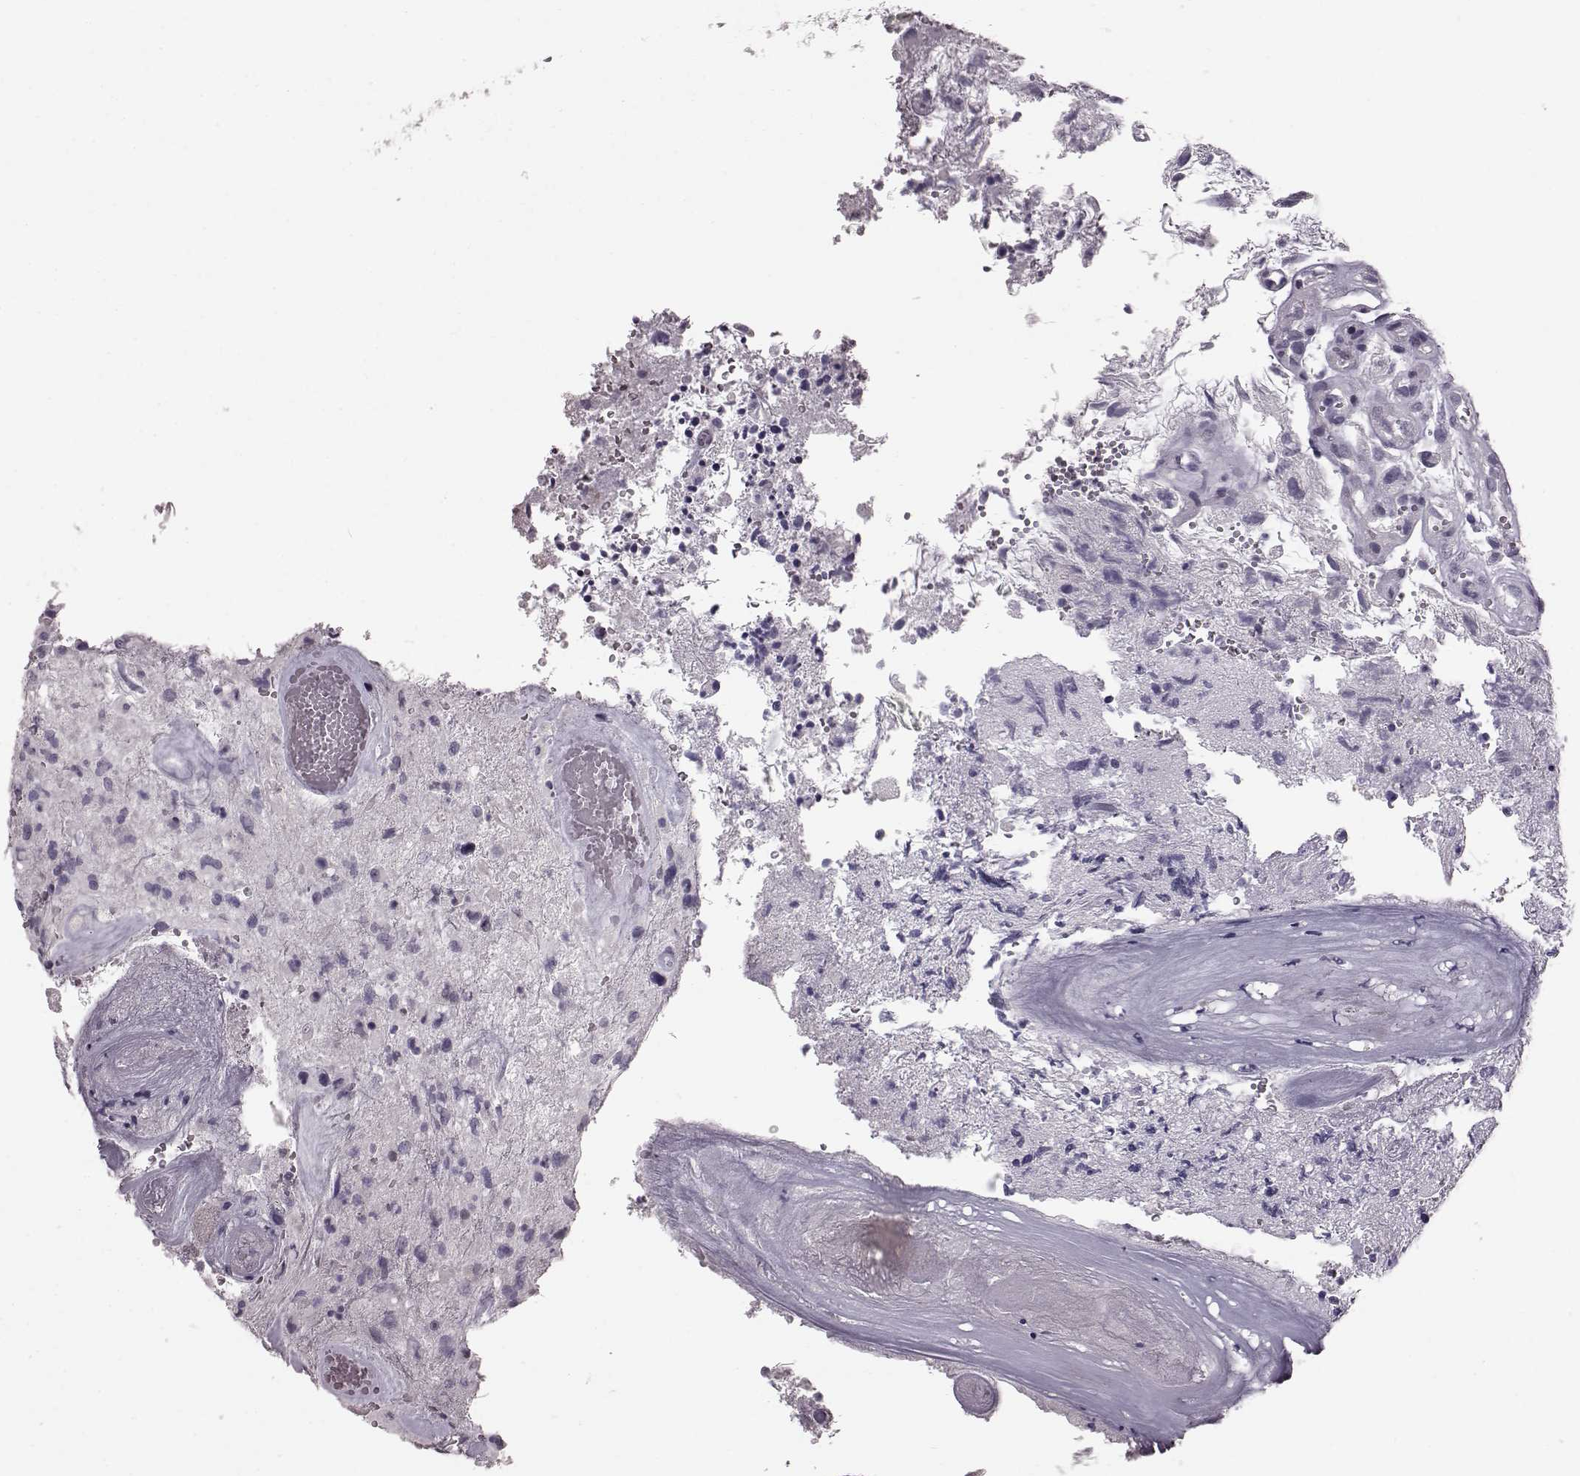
{"staining": {"intensity": "negative", "quantity": "none", "location": "none"}, "tissue": "glioma", "cell_type": "Tumor cells", "image_type": "cancer", "snomed": [{"axis": "morphology", "description": "Glioma, malignant, High grade"}, {"axis": "topography", "description": "Brain"}], "caption": "Immunohistochemistry micrograph of neoplastic tissue: malignant glioma (high-grade) stained with DAB (3,3'-diaminobenzidine) reveals no significant protein staining in tumor cells. (DAB (3,3'-diaminobenzidine) IHC with hematoxylin counter stain).", "gene": "TCHHL1", "patient": {"sex": "female", "age": 71}}